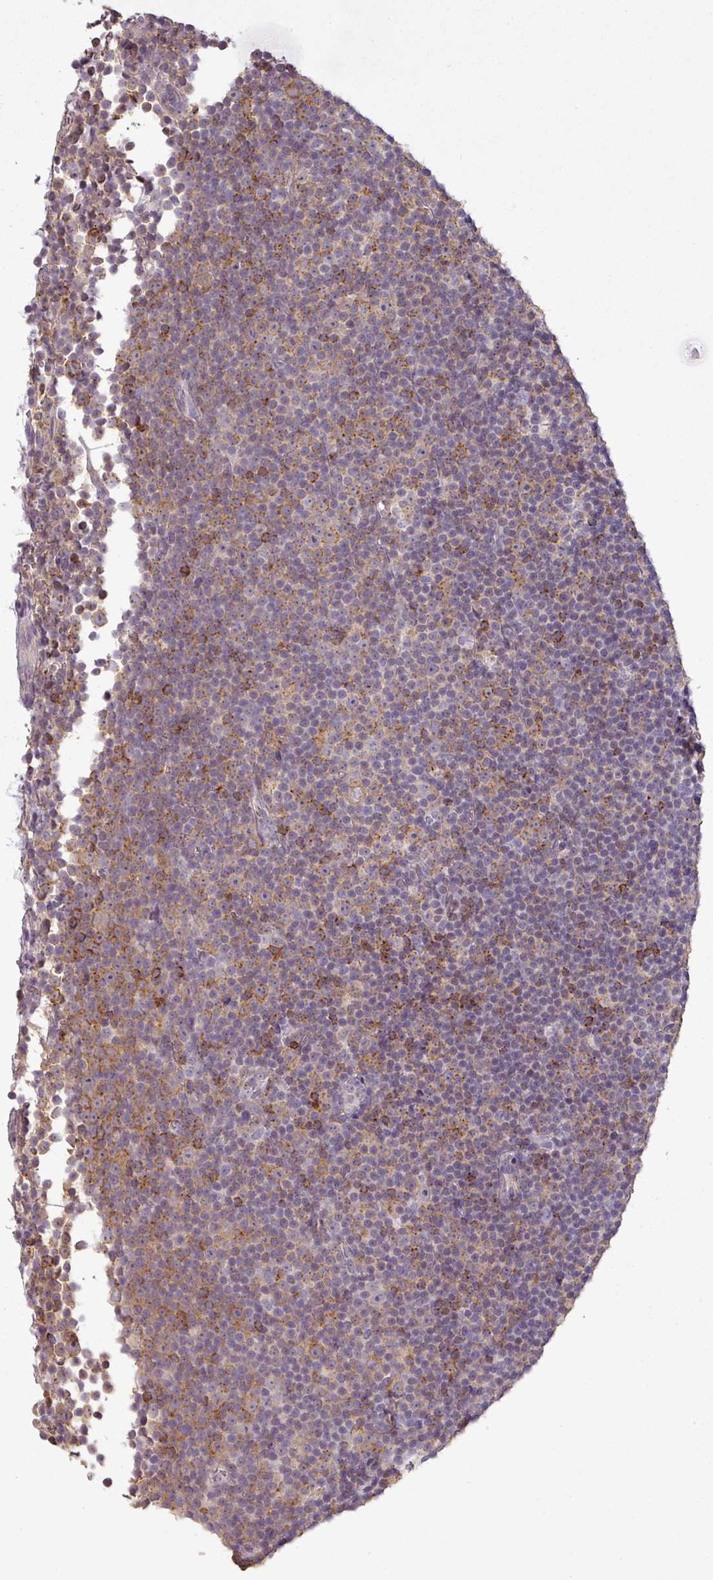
{"staining": {"intensity": "weak", "quantity": "25%-75%", "location": "cytoplasmic/membranous"}, "tissue": "lymphoma", "cell_type": "Tumor cells", "image_type": "cancer", "snomed": [{"axis": "morphology", "description": "Malignant lymphoma, non-Hodgkin's type, Low grade"}, {"axis": "topography", "description": "Lymph node"}], "caption": "Tumor cells demonstrate weak cytoplasmic/membranous positivity in approximately 25%-75% of cells in lymphoma. Nuclei are stained in blue.", "gene": "LY9", "patient": {"sex": "female", "age": 67}}